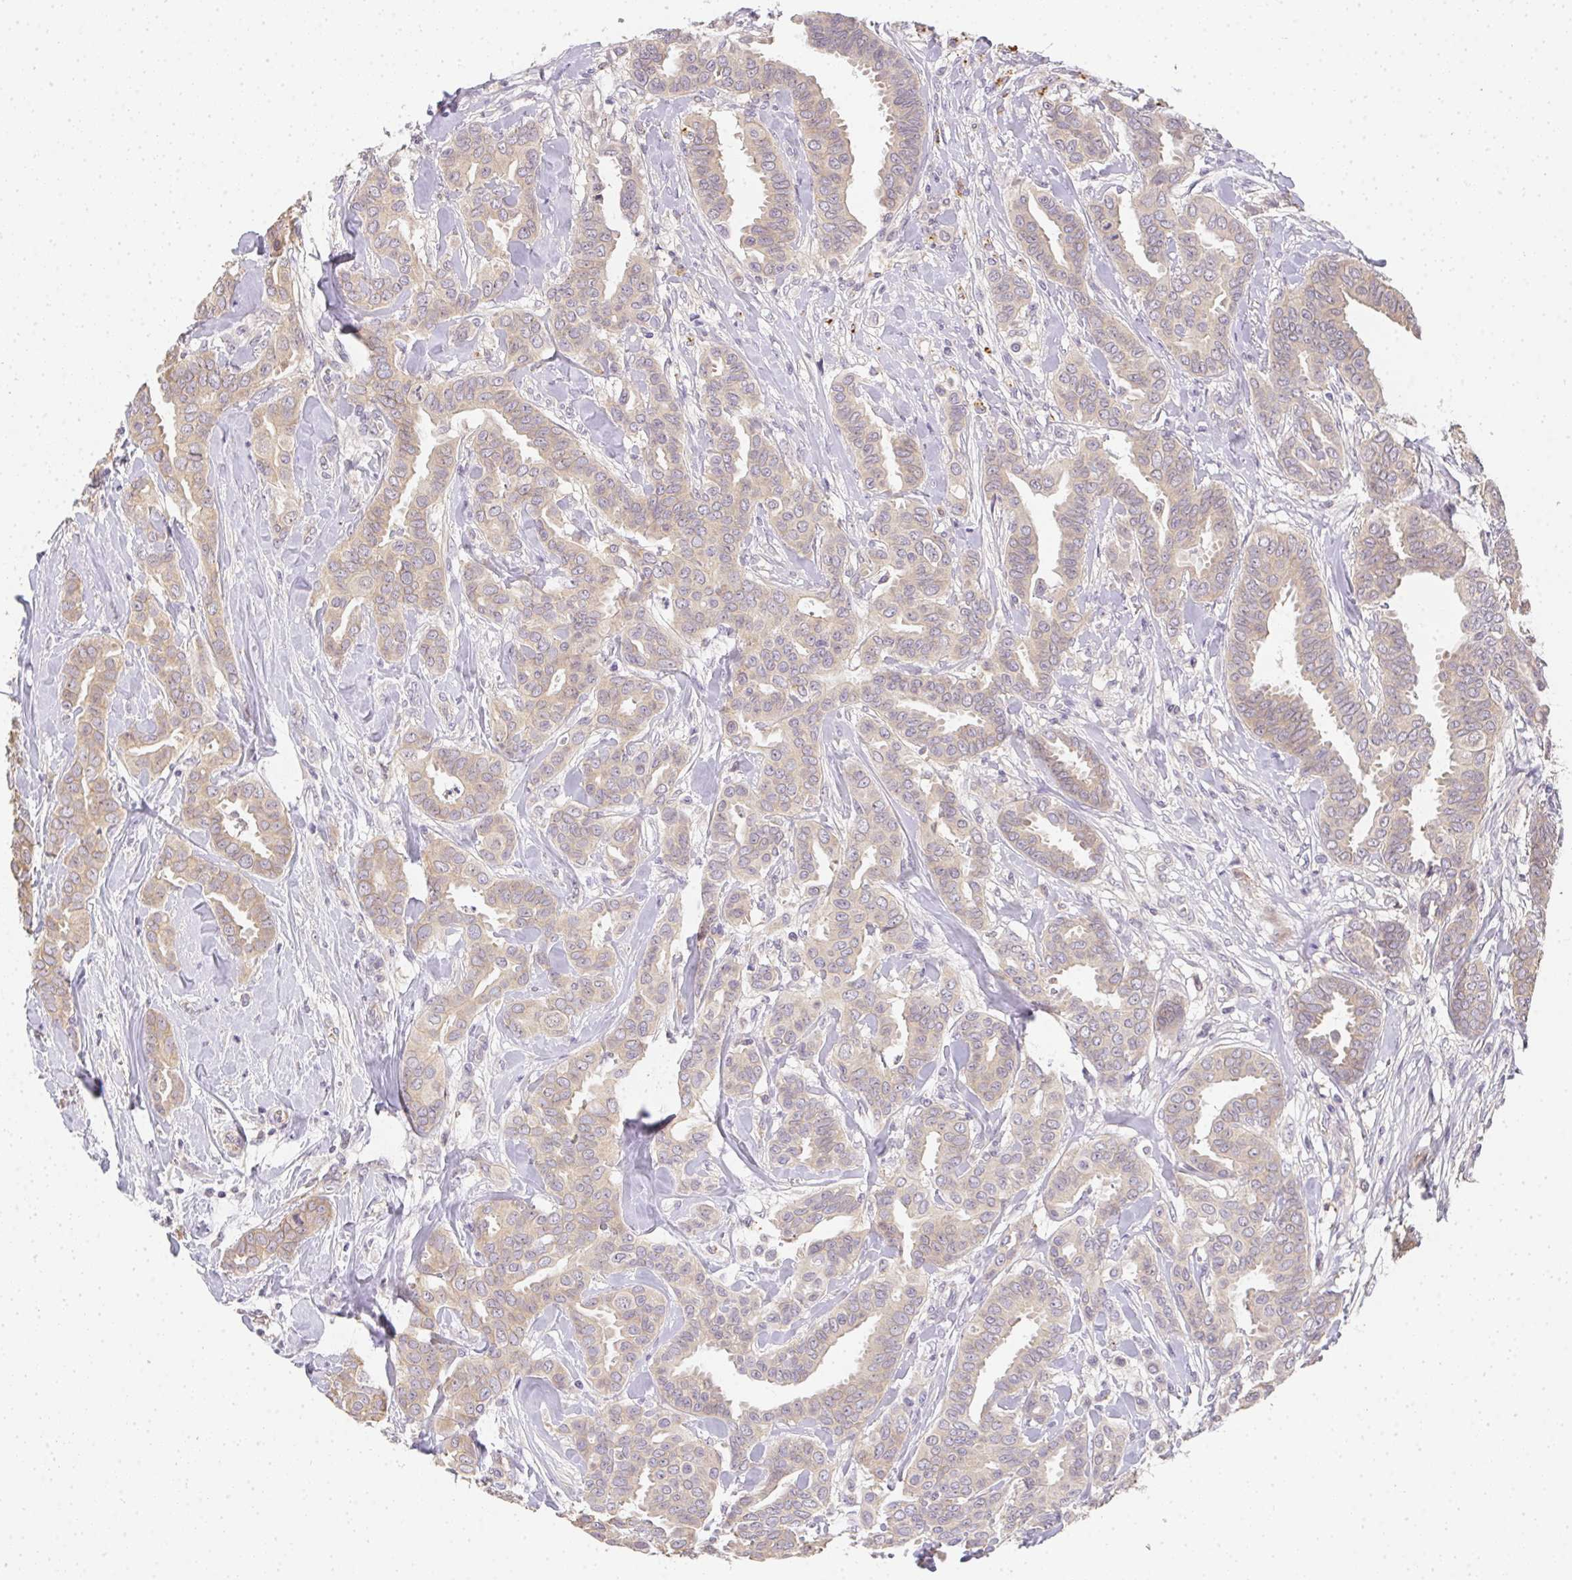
{"staining": {"intensity": "weak", "quantity": "25%-75%", "location": "cytoplasmic/membranous"}, "tissue": "breast cancer", "cell_type": "Tumor cells", "image_type": "cancer", "snomed": [{"axis": "morphology", "description": "Duct carcinoma"}, {"axis": "topography", "description": "Breast"}], "caption": "Immunohistochemistry image of neoplastic tissue: human breast cancer stained using immunohistochemistry (IHC) displays low levels of weak protein expression localized specifically in the cytoplasmic/membranous of tumor cells, appearing as a cytoplasmic/membranous brown color.", "gene": "SLC35B3", "patient": {"sex": "female", "age": 45}}